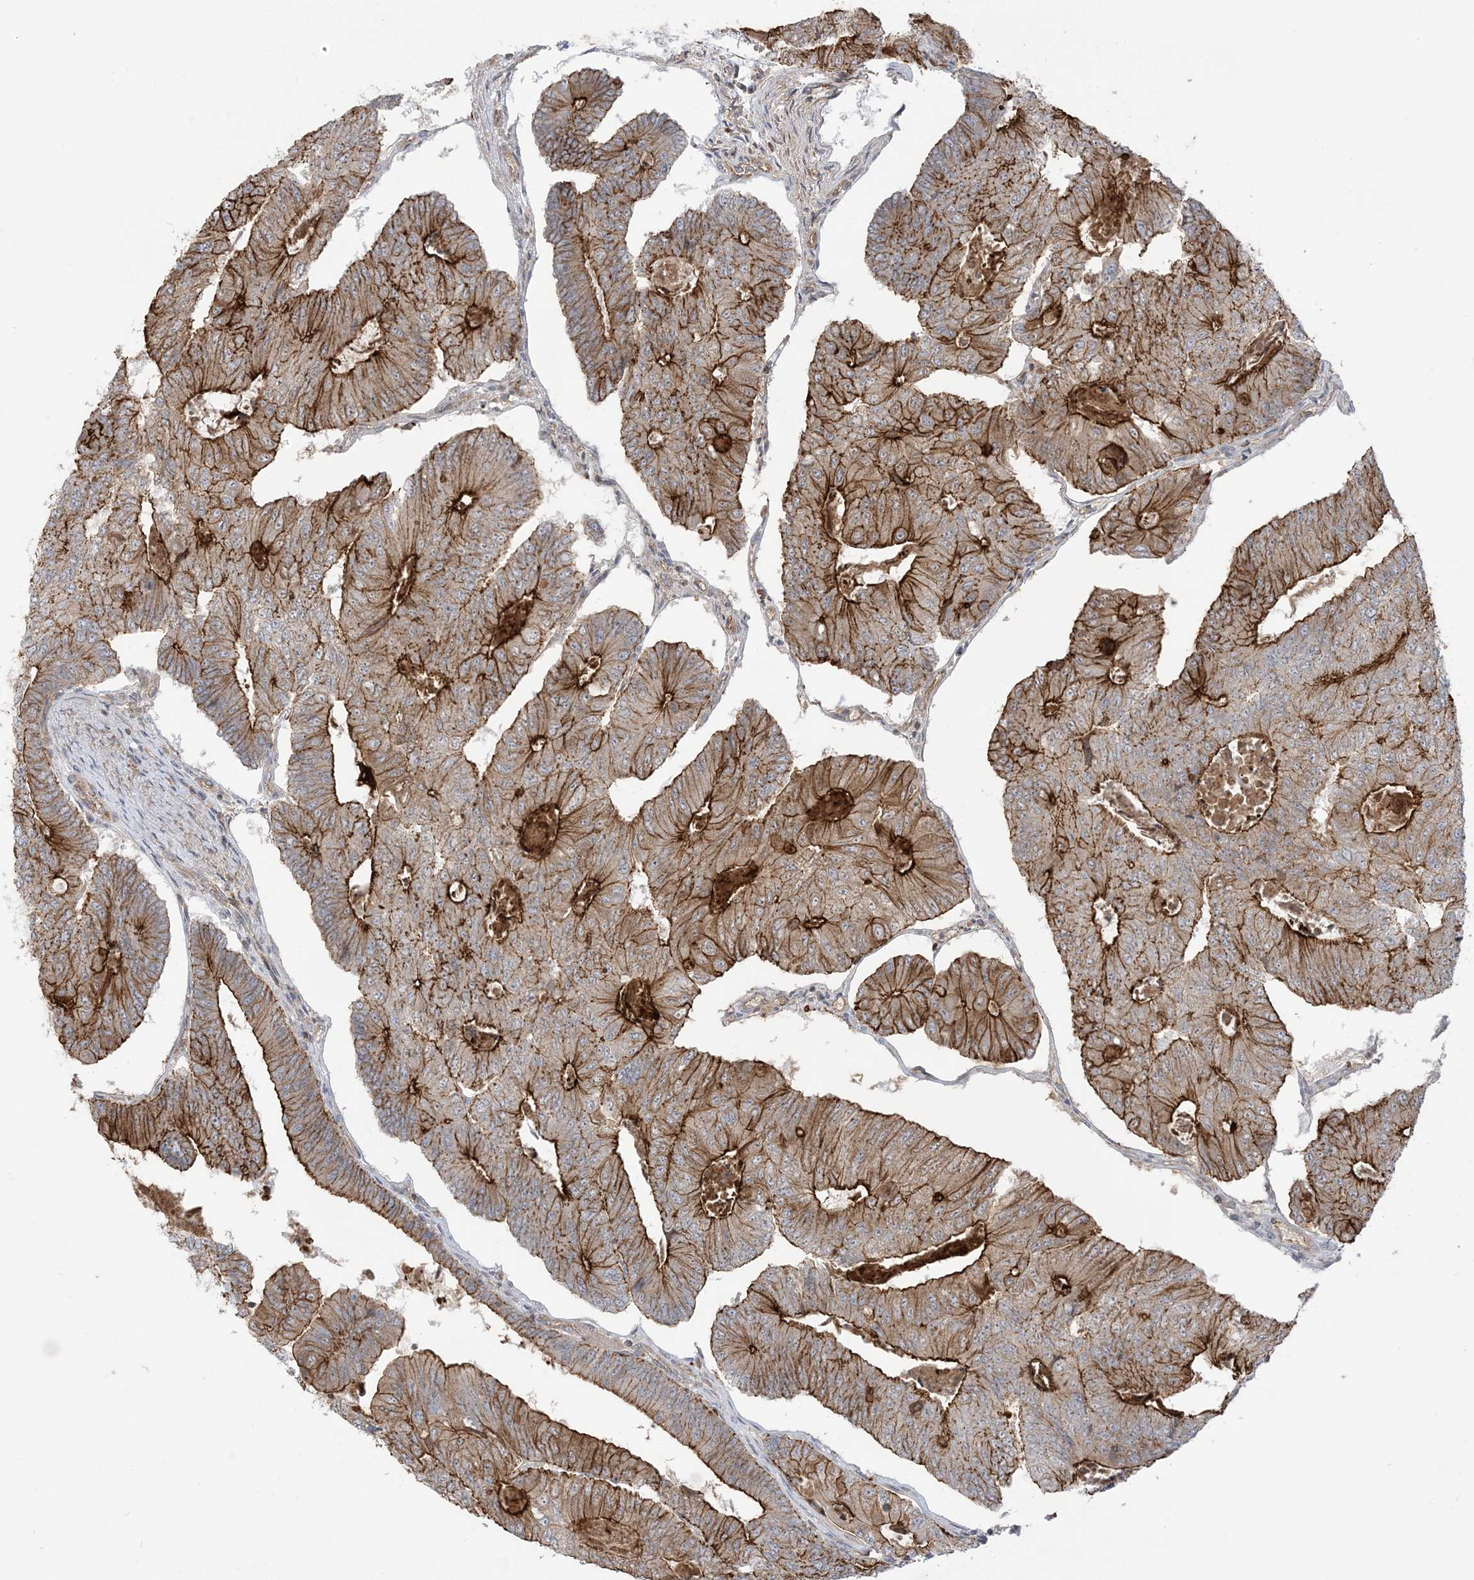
{"staining": {"intensity": "strong", "quantity": "25%-75%", "location": "cytoplasmic/membranous"}, "tissue": "colorectal cancer", "cell_type": "Tumor cells", "image_type": "cancer", "snomed": [{"axis": "morphology", "description": "Adenocarcinoma, NOS"}, {"axis": "topography", "description": "Colon"}], "caption": "Adenocarcinoma (colorectal) stained for a protein (brown) demonstrates strong cytoplasmic/membranous positive expression in approximately 25%-75% of tumor cells.", "gene": "ICMT", "patient": {"sex": "female", "age": 67}}